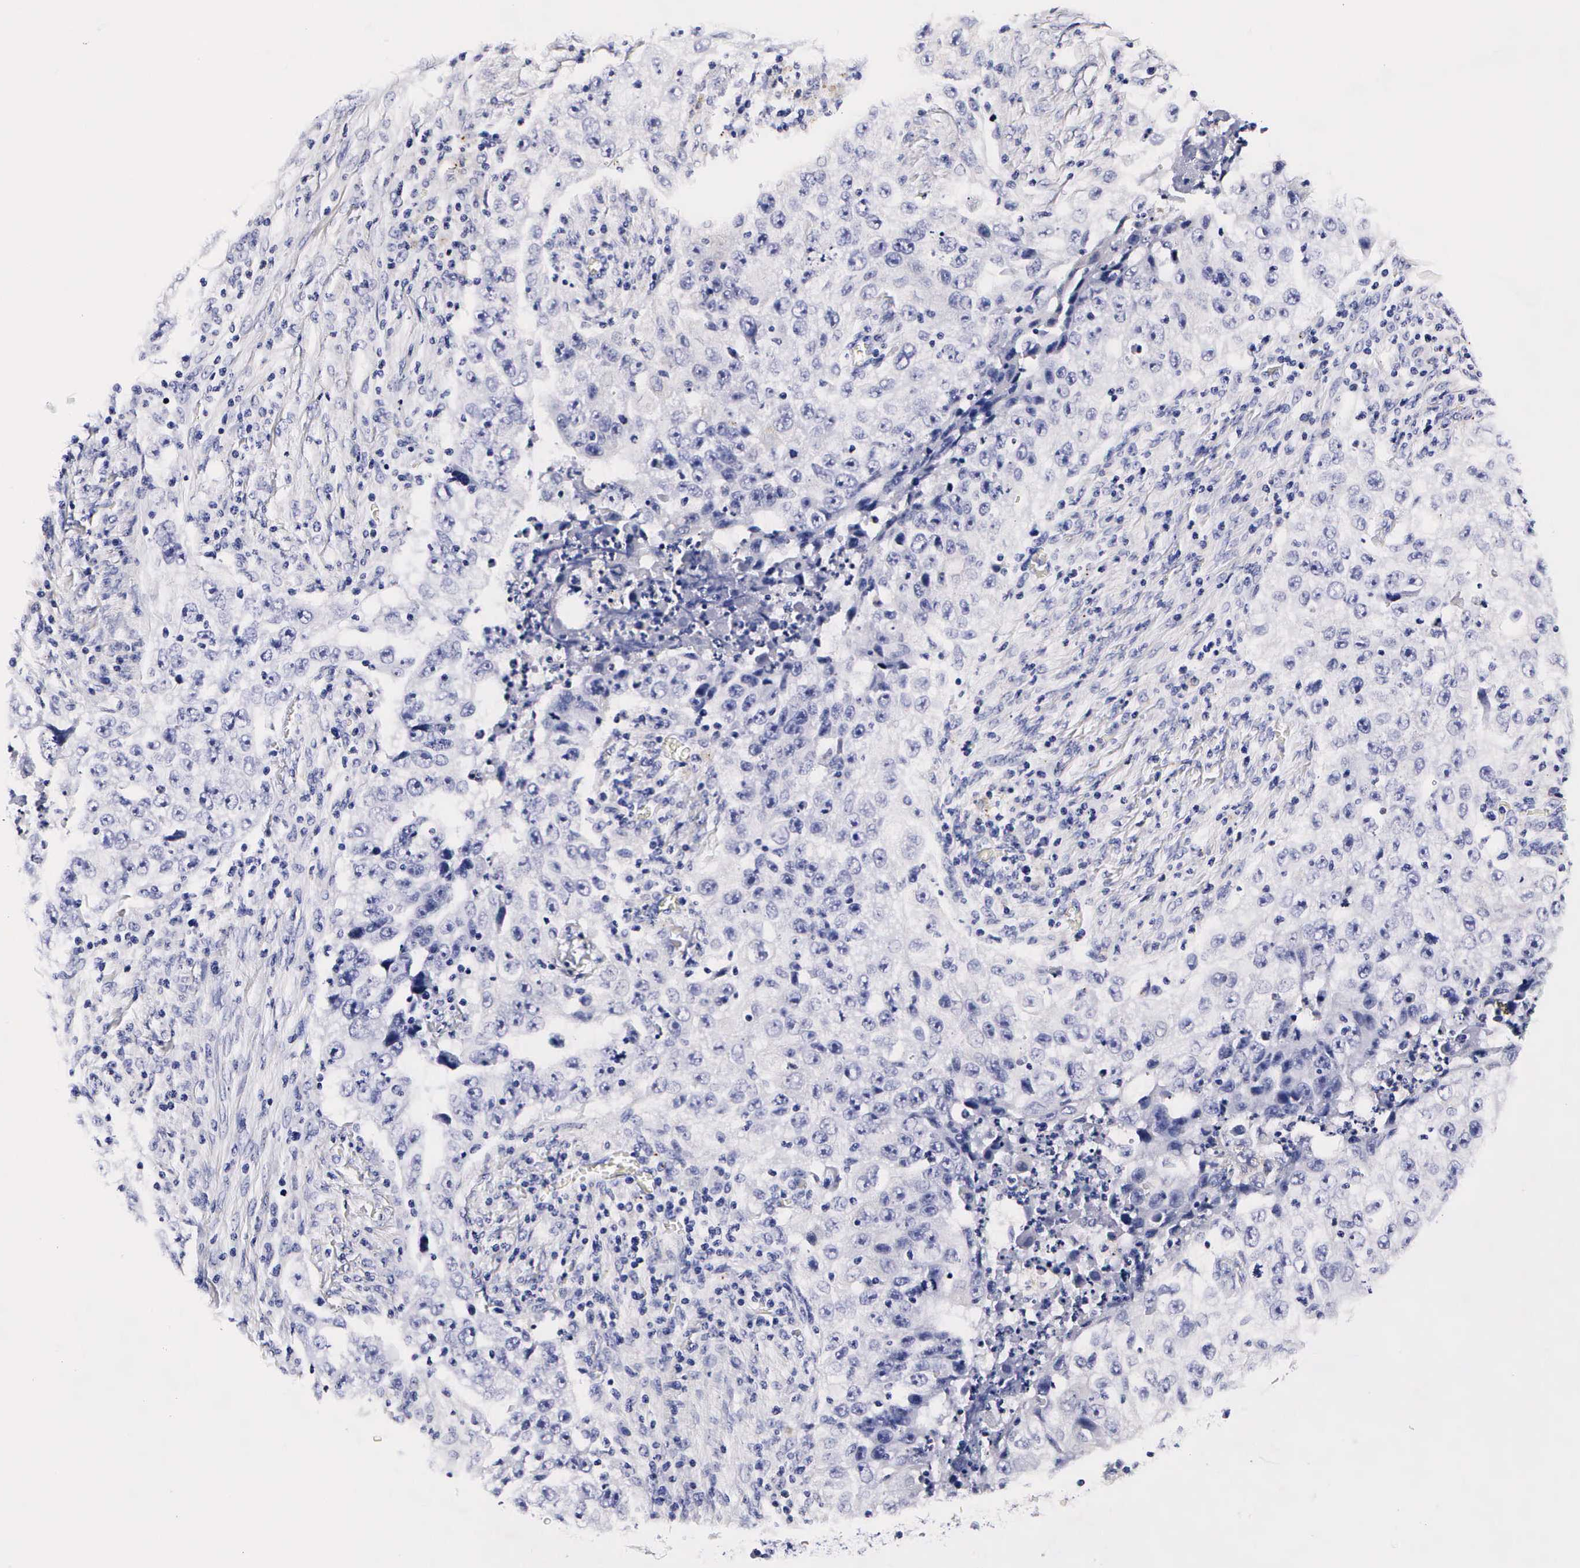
{"staining": {"intensity": "negative", "quantity": "none", "location": "none"}, "tissue": "lung cancer", "cell_type": "Tumor cells", "image_type": "cancer", "snomed": [{"axis": "morphology", "description": "Squamous cell carcinoma, NOS"}, {"axis": "topography", "description": "Lung"}], "caption": "There is no significant staining in tumor cells of squamous cell carcinoma (lung).", "gene": "RNASE6", "patient": {"sex": "male", "age": 64}}